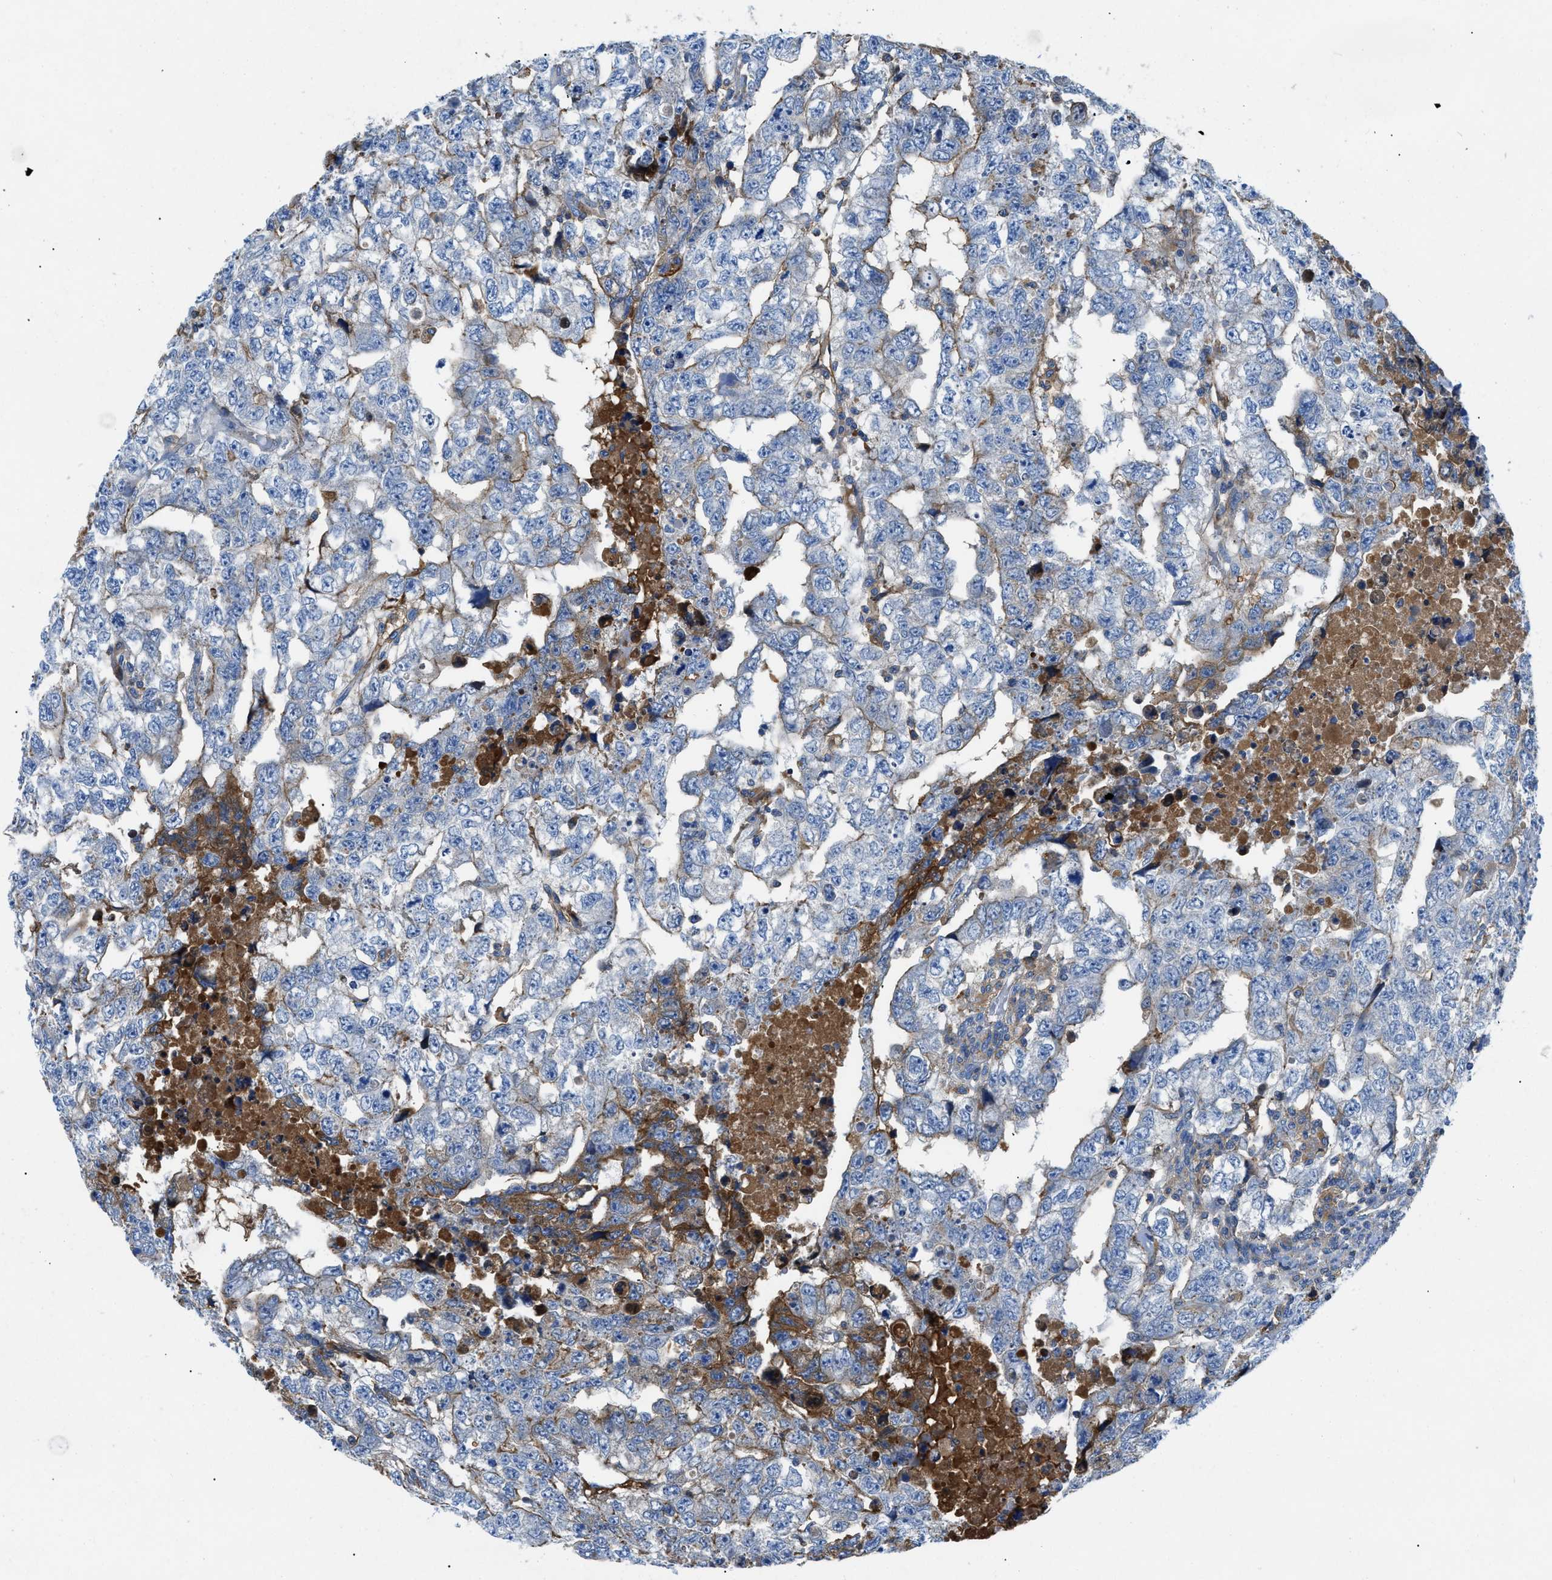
{"staining": {"intensity": "moderate", "quantity": "<25%", "location": "cytoplasmic/membranous"}, "tissue": "testis cancer", "cell_type": "Tumor cells", "image_type": "cancer", "snomed": [{"axis": "morphology", "description": "Carcinoma, Embryonal, NOS"}, {"axis": "topography", "description": "Testis"}], "caption": "Protein analysis of testis cancer tissue reveals moderate cytoplasmic/membranous expression in about <25% of tumor cells.", "gene": "ATP6V0D1", "patient": {"sex": "male", "age": 36}}